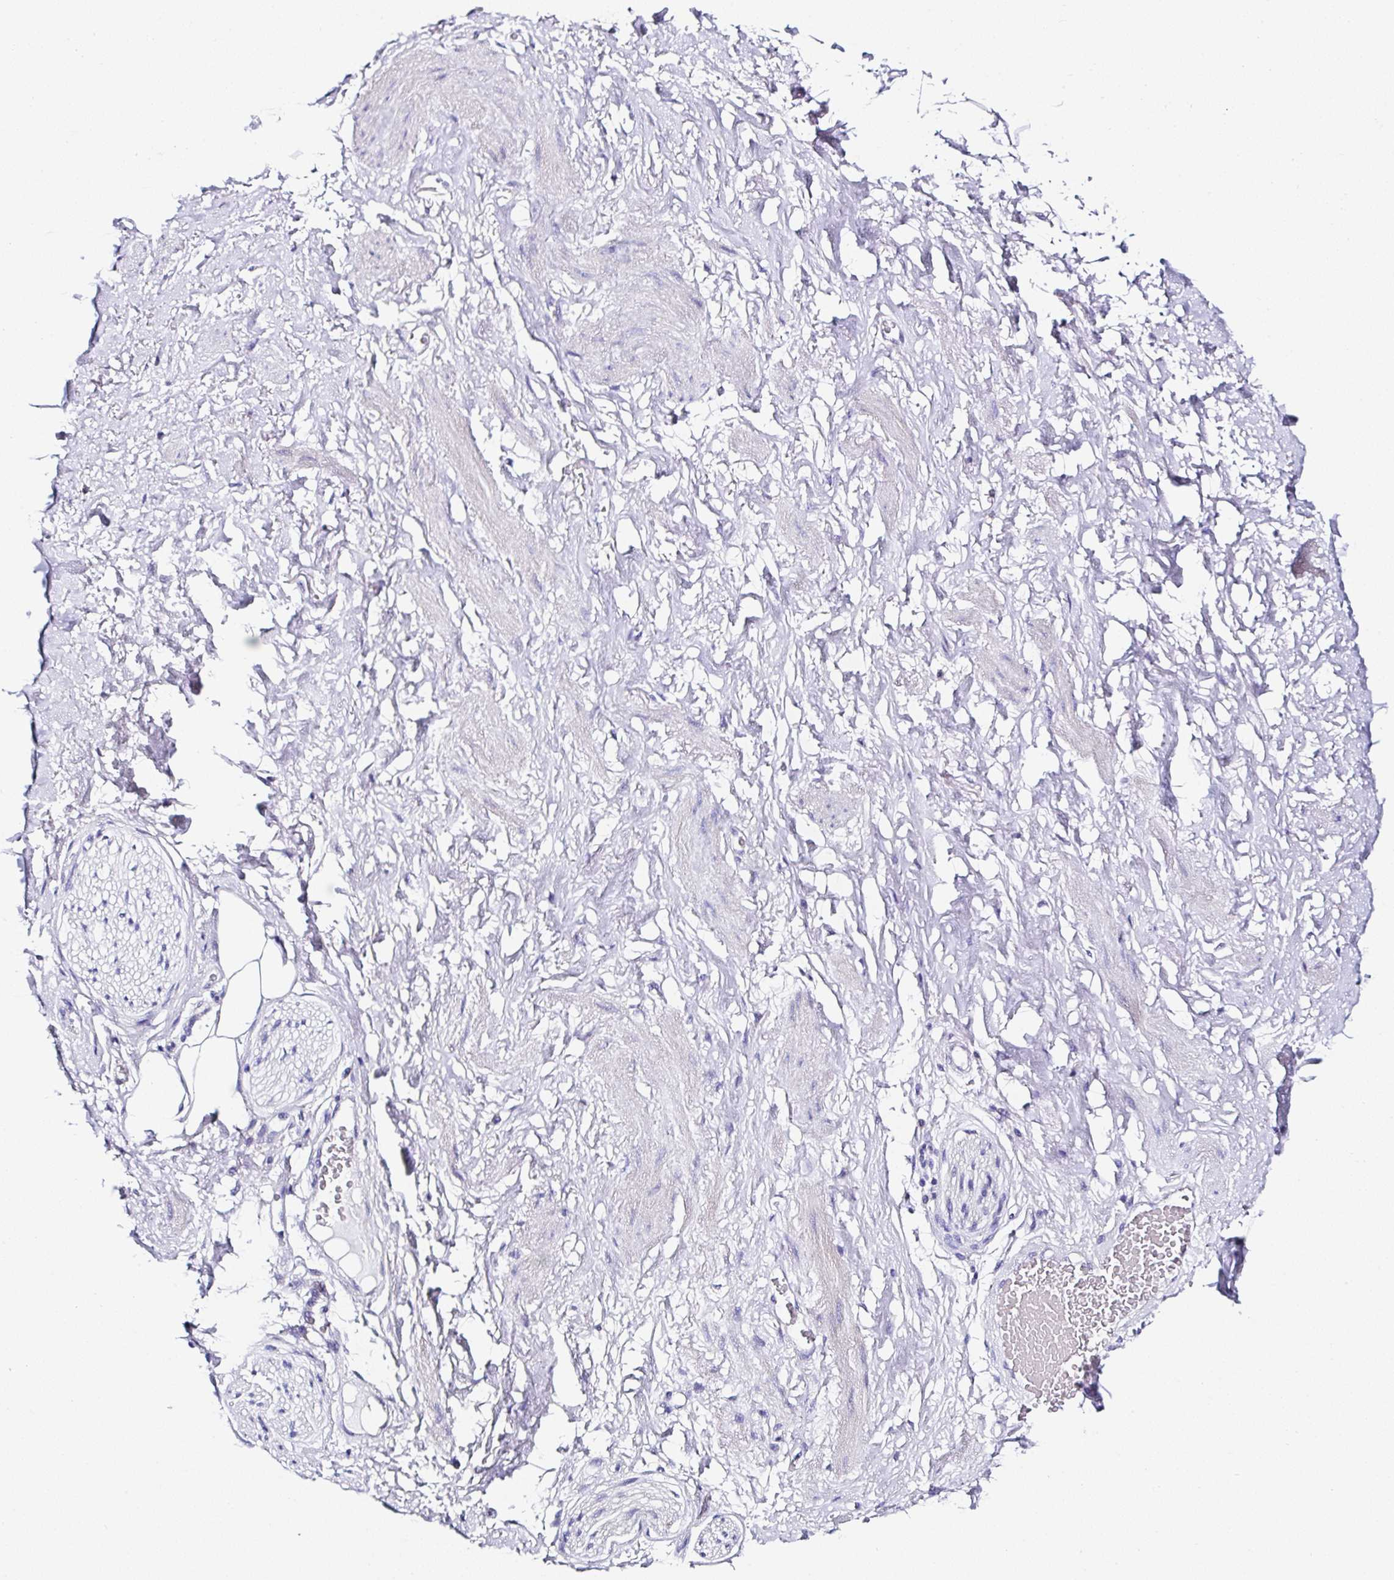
{"staining": {"intensity": "negative", "quantity": "none", "location": "none"}, "tissue": "adipose tissue", "cell_type": "Adipocytes", "image_type": "normal", "snomed": [{"axis": "morphology", "description": "Normal tissue, NOS"}, {"axis": "topography", "description": "Vagina"}, {"axis": "topography", "description": "Peripheral nerve tissue"}], "caption": "DAB immunohistochemical staining of unremarkable adipose tissue demonstrates no significant staining in adipocytes.", "gene": "UGT3A1", "patient": {"sex": "female", "age": 71}}